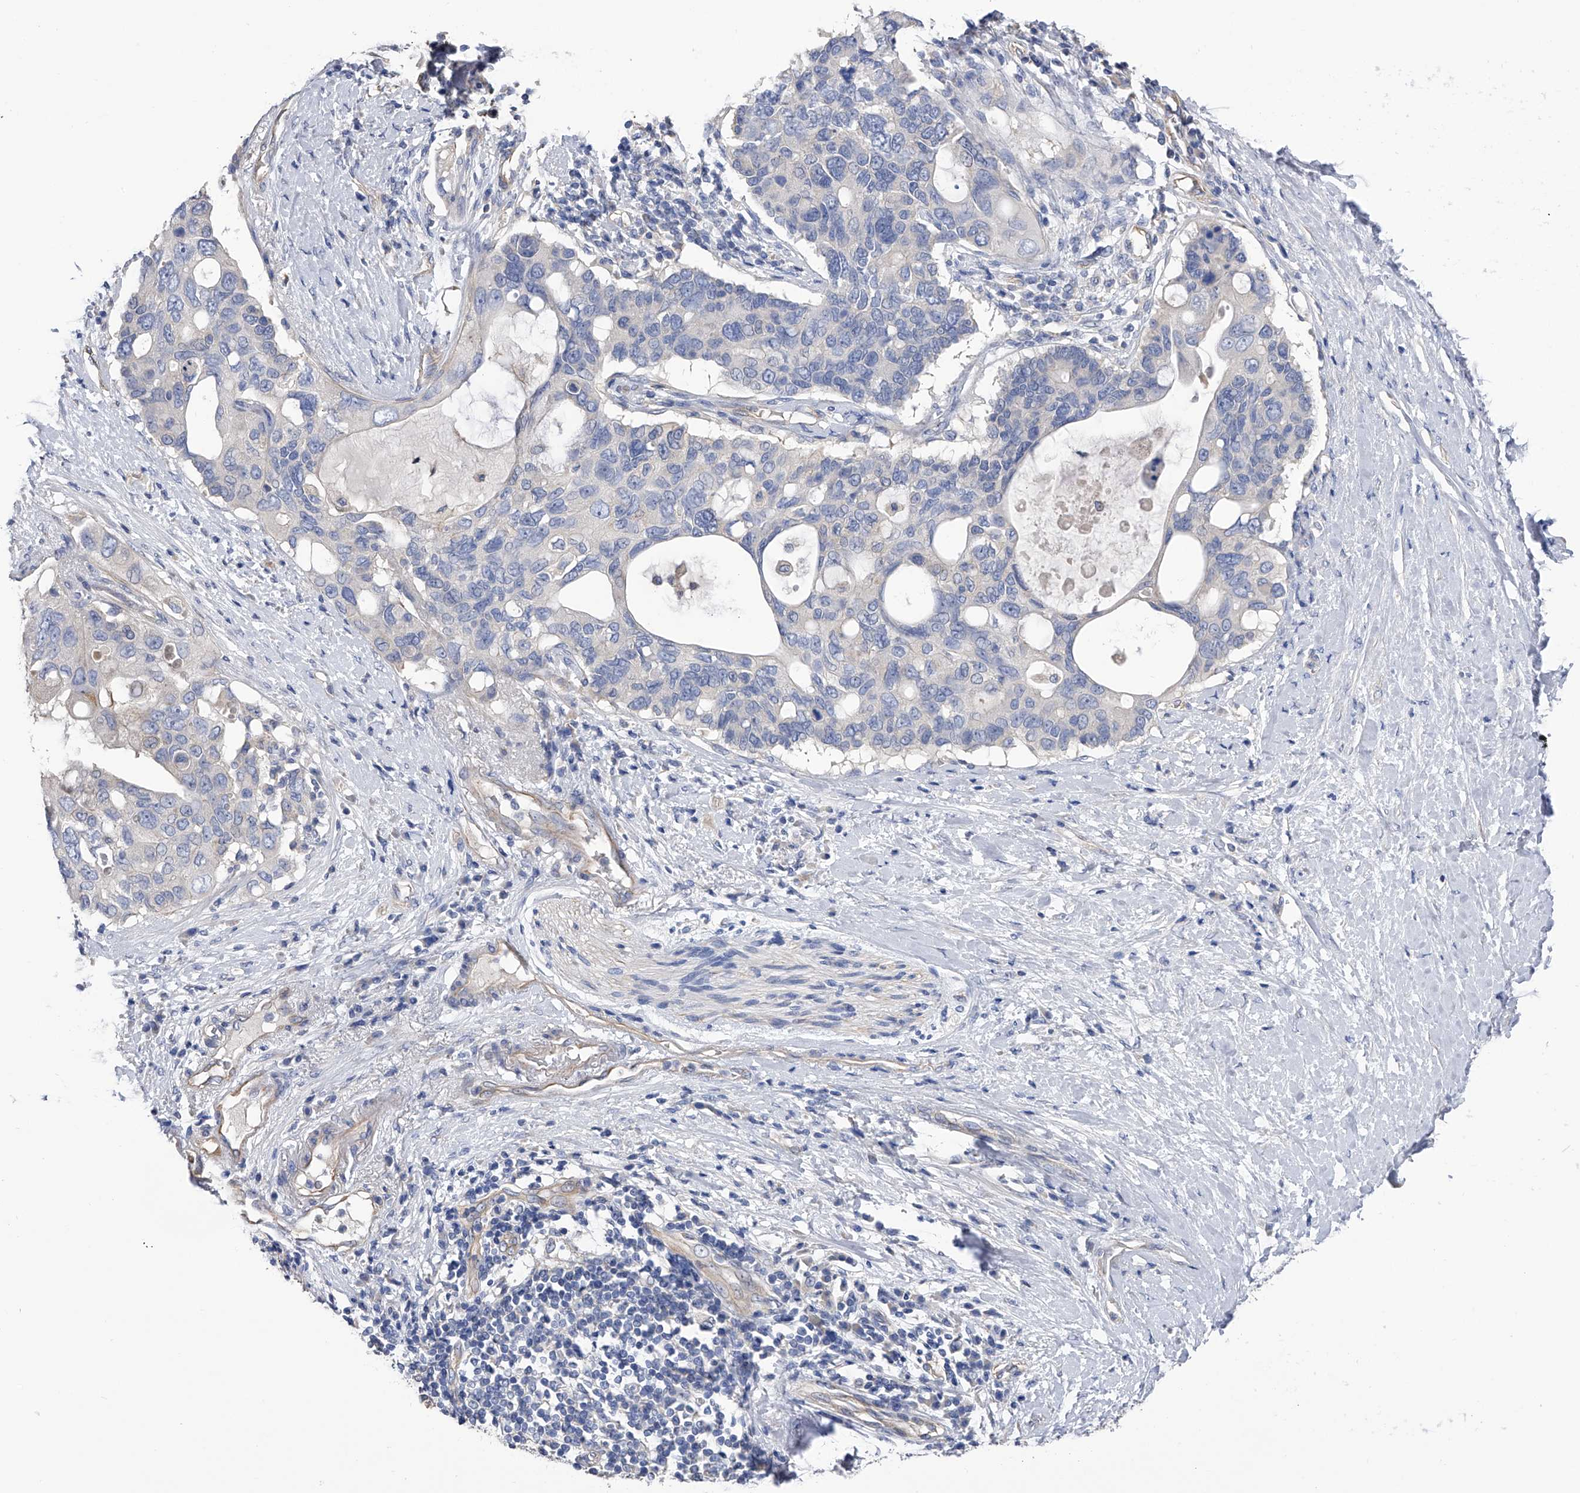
{"staining": {"intensity": "negative", "quantity": "none", "location": "none"}, "tissue": "pancreatic cancer", "cell_type": "Tumor cells", "image_type": "cancer", "snomed": [{"axis": "morphology", "description": "Adenocarcinoma, NOS"}, {"axis": "topography", "description": "Pancreas"}], "caption": "A photomicrograph of pancreatic adenocarcinoma stained for a protein displays no brown staining in tumor cells.", "gene": "RWDD2A", "patient": {"sex": "female", "age": 56}}